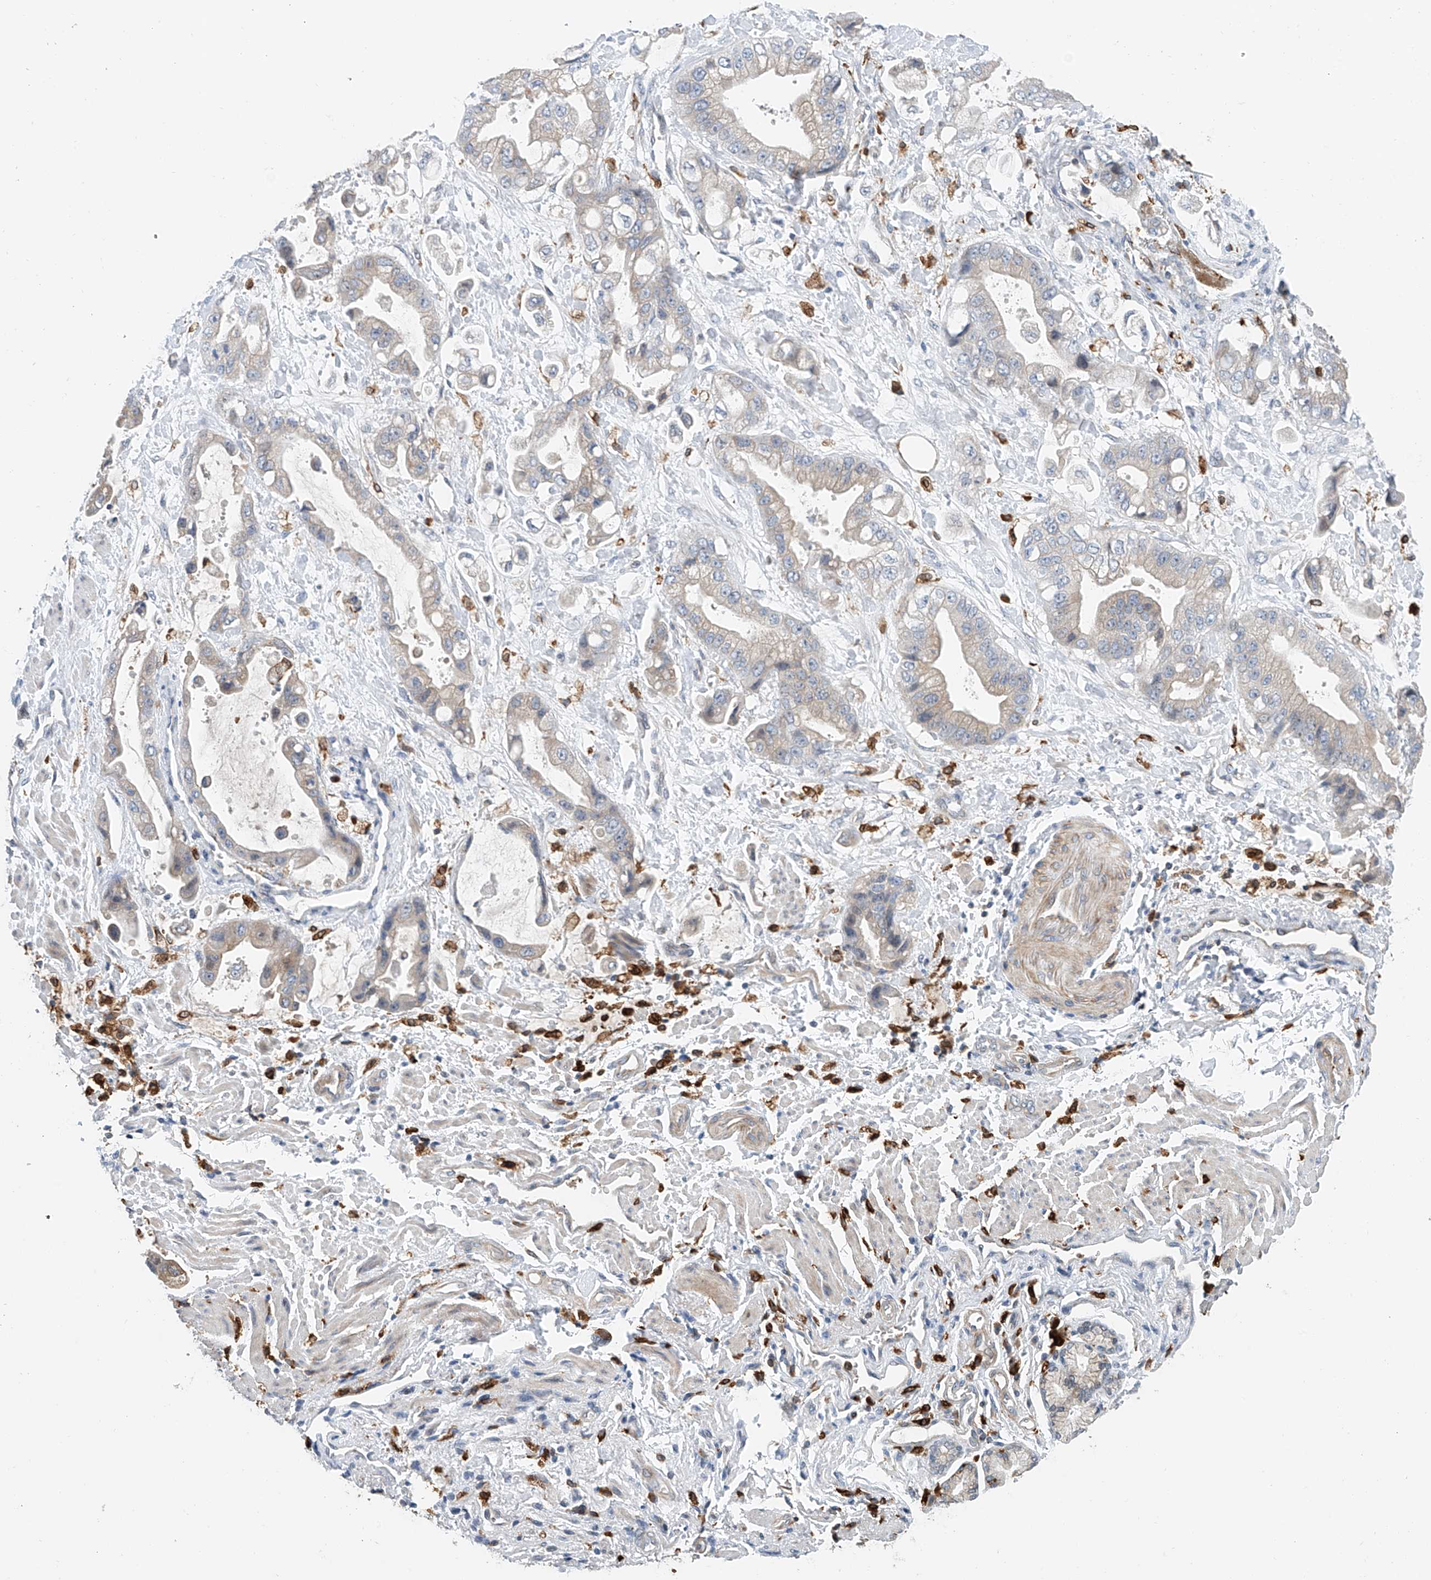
{"staining": {"intensity": "weak", "quantity": "<25%", "location": "cytoplasmic/membranous"}, "tissue": "stomach cancer", "cell_type": "Tumor cells", "image_type": "cancer", "snomed": [{"axis": "morphology", "description": "Adenocarcinoma, NOS"}, {"axis": "topography", "description": "Stomach"}], "caption": "Human adenocarcinoma (stomach) stained for a protein using immunohistochemistry (IHC) reveals no staining in tumor cells.", "gene": "TBXAS1", "patient": {"sex": "male", "age": 62}}